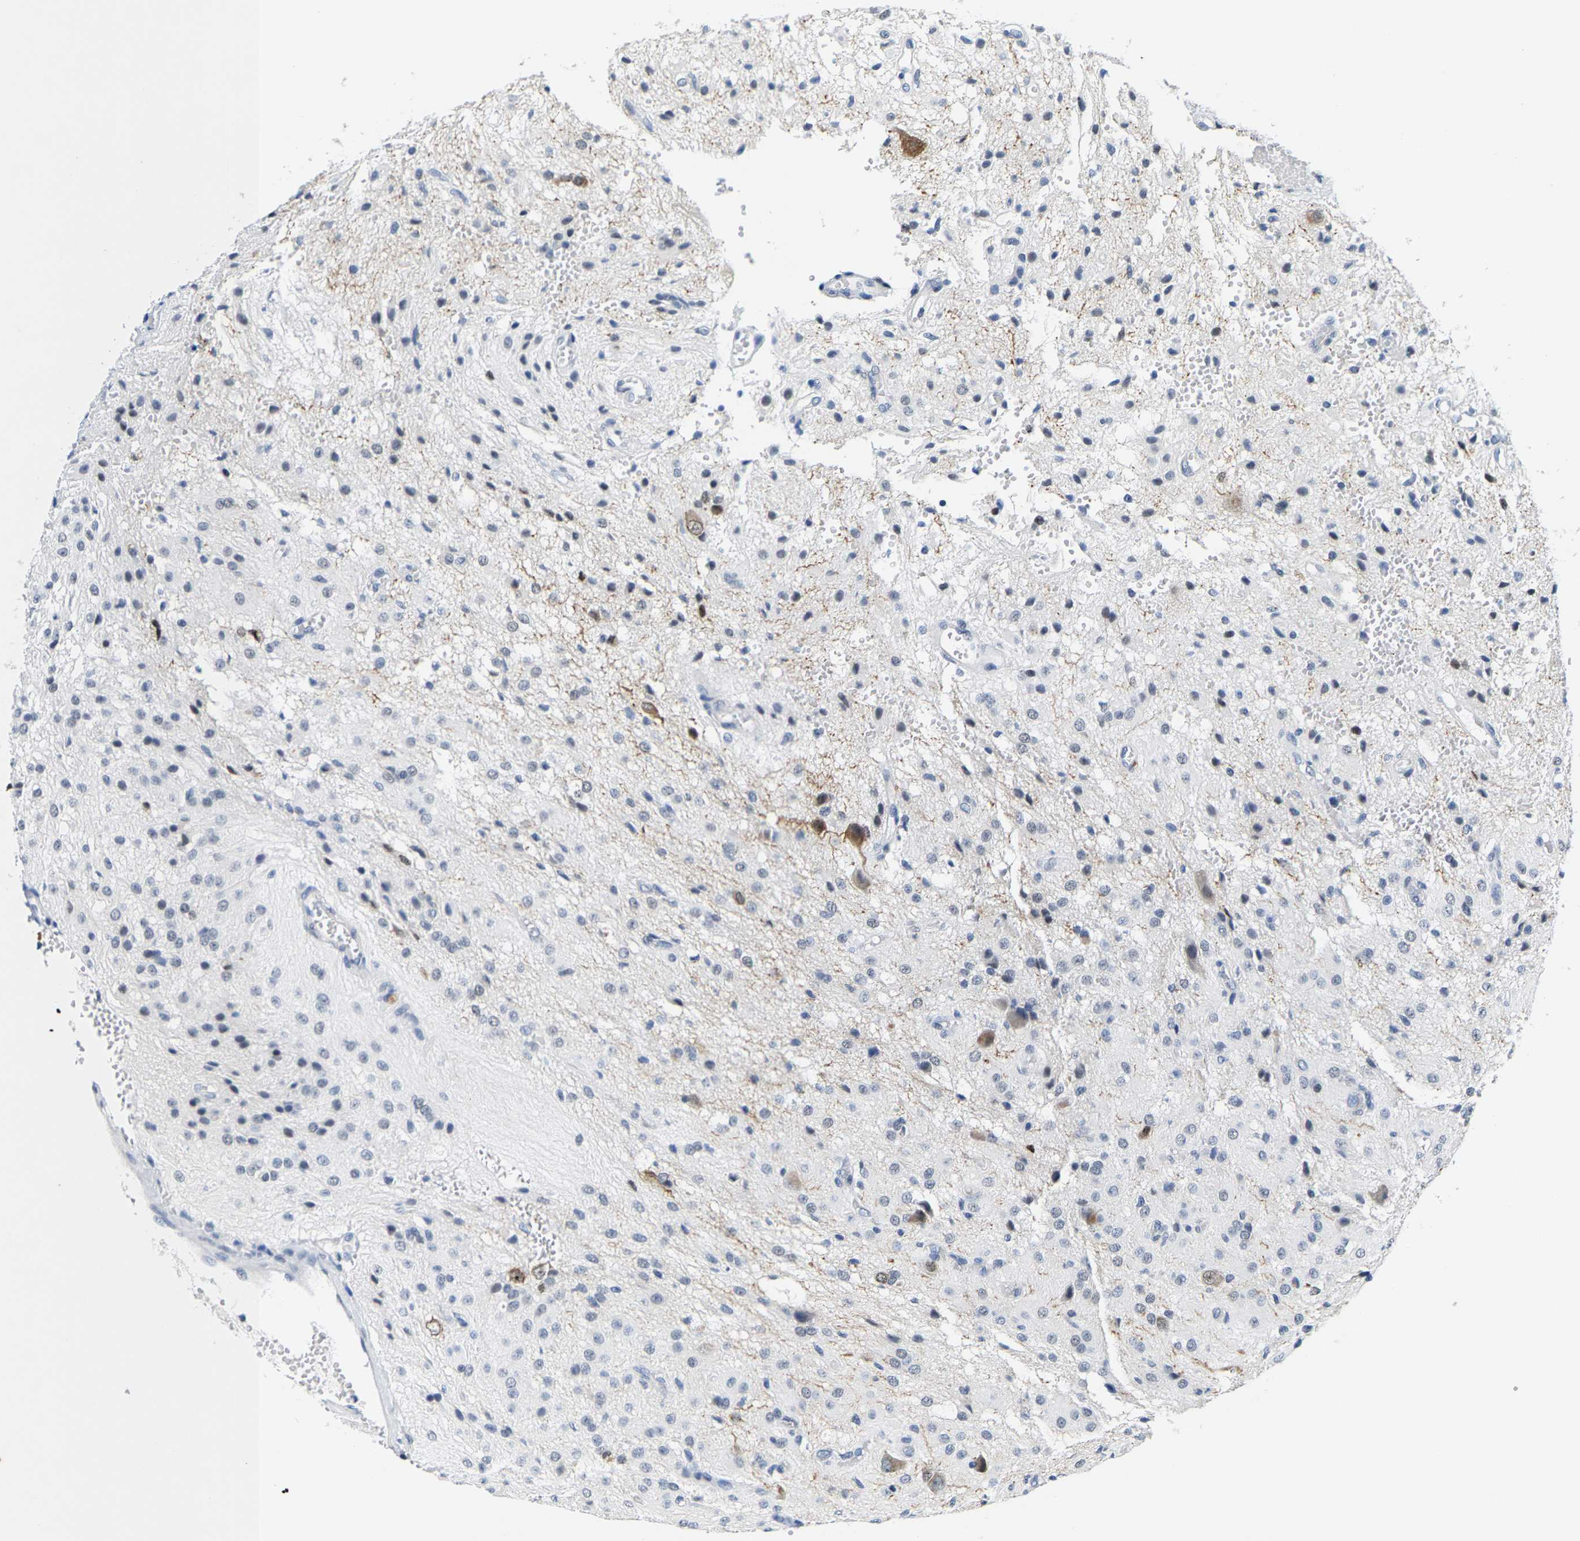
{"staining": {"intensity": "negative", "quantity": "none", "location": "none"}, "tissue": "glioma", "cell_type": "Tumor cells", "image_type": "cancer", "snomed": [{"axis": "morphology", "description": "Glioma, malignant, High grade"}, {"axis": "topography", "description": "Brain"}], "caption": "Immunohistochemistry histopathology image of neoplastic tissue: human glioma stained with DAB (3,3'-diaminobenzidine) shows no significant protein positivity in tumor cells.", "gene": "SETD1B", "patient": {"sex": "female", "age": 59}}